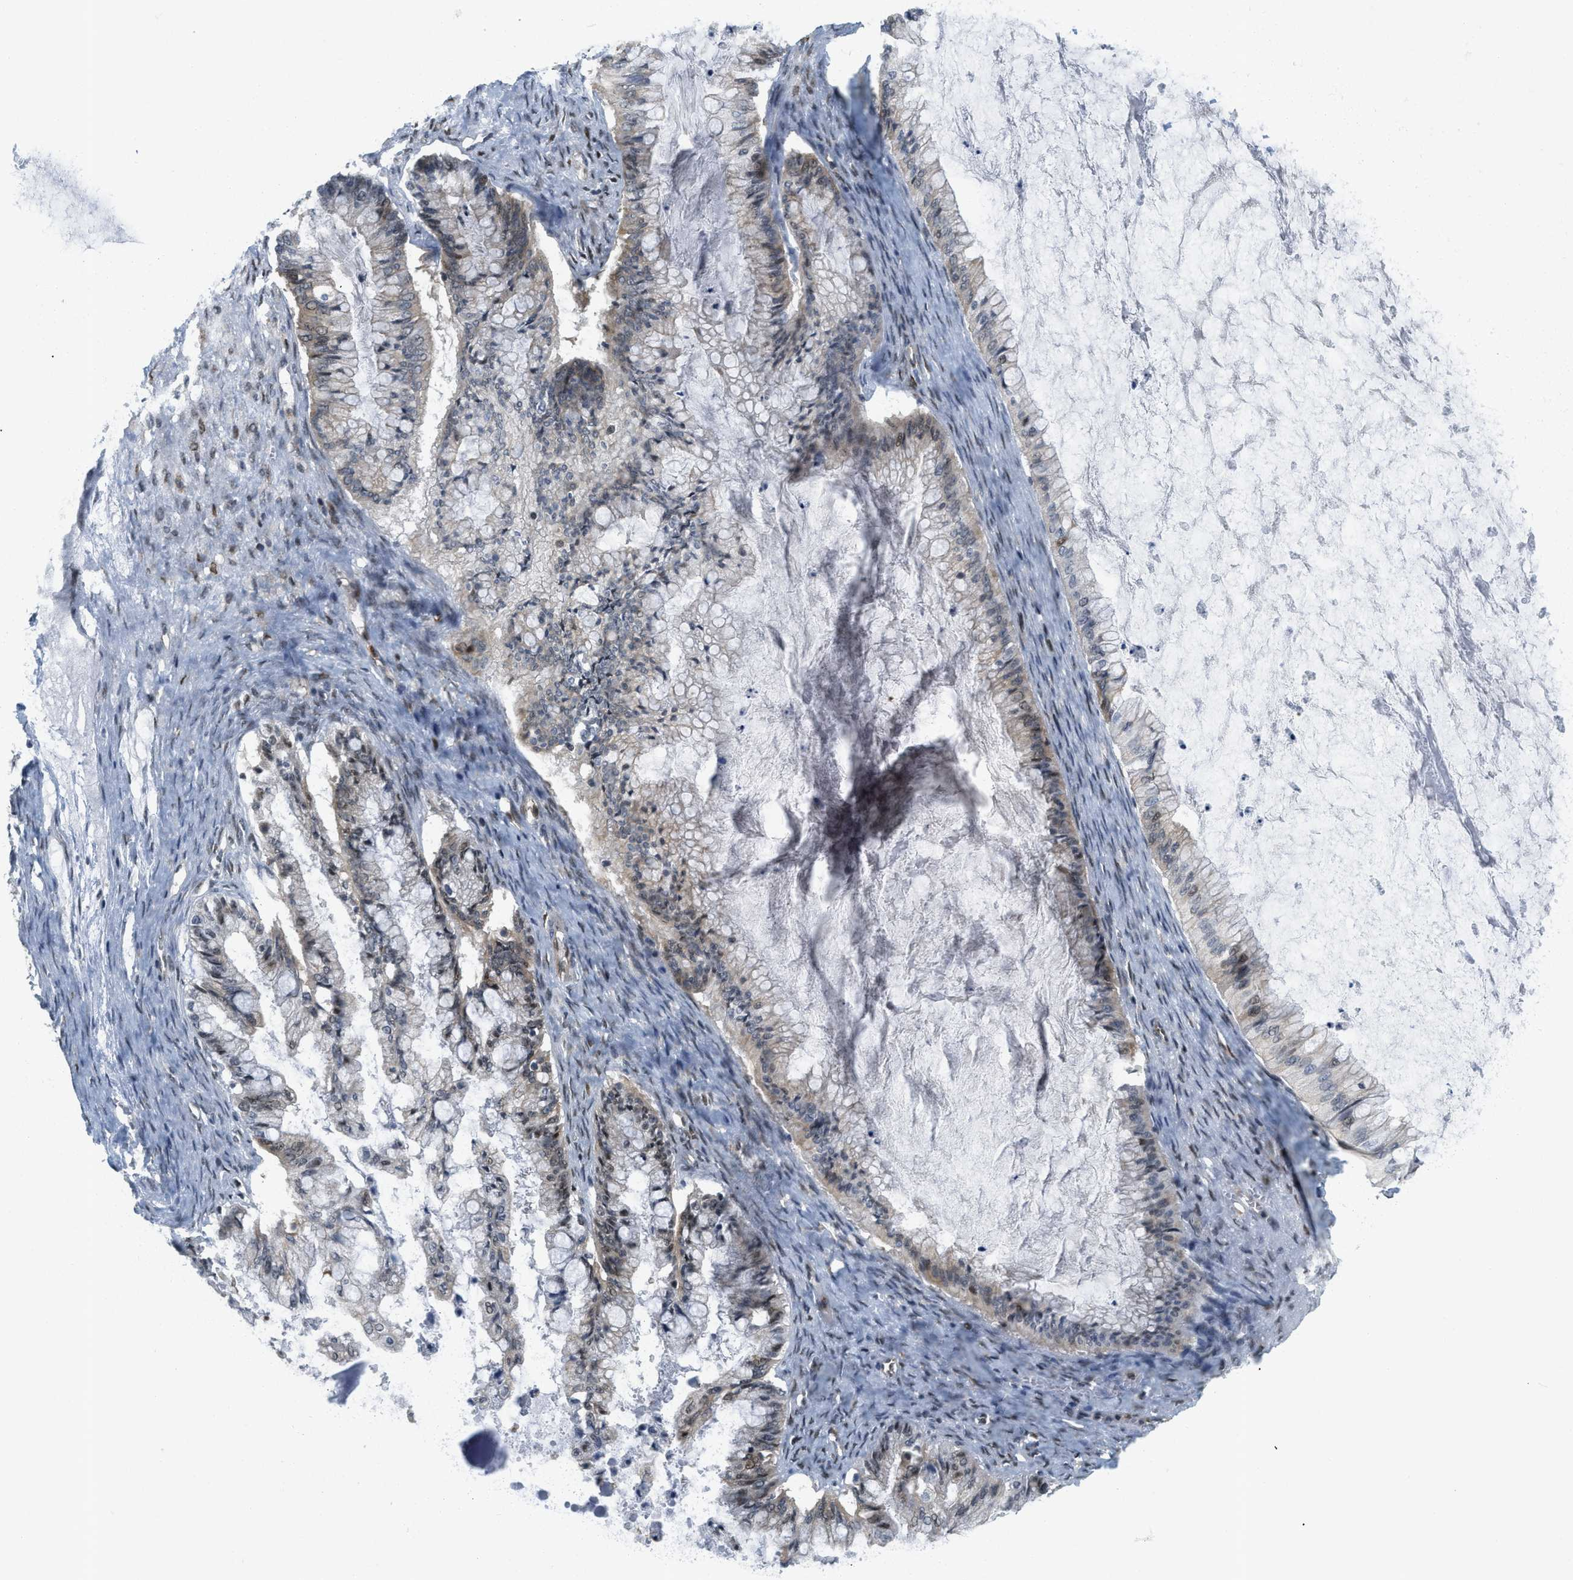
{"staining": {"intensity": "weak", "quantity": "<25%", "location": "cytoplasmic/membranous,nuclear"}, "tissue": "ovarian cancer", "cell_type": "Tumor cells", "image_type": "cancer", "snomed": [{"axis": "morphology", "description": "Cystadenocarcinoma, mucinous, NOS"}, {"axis": "topography", "description": "Ovary"}], "caption": "DAB (3,3'-diaminobenzidine) immunohistochemical staining of human ovarian cancer (mucinous cystadenocarcinoma) reveals no significant positivity in tumor cells.", "gene": "KMT2A", "patient": {"sex": "female", "age": 57}}